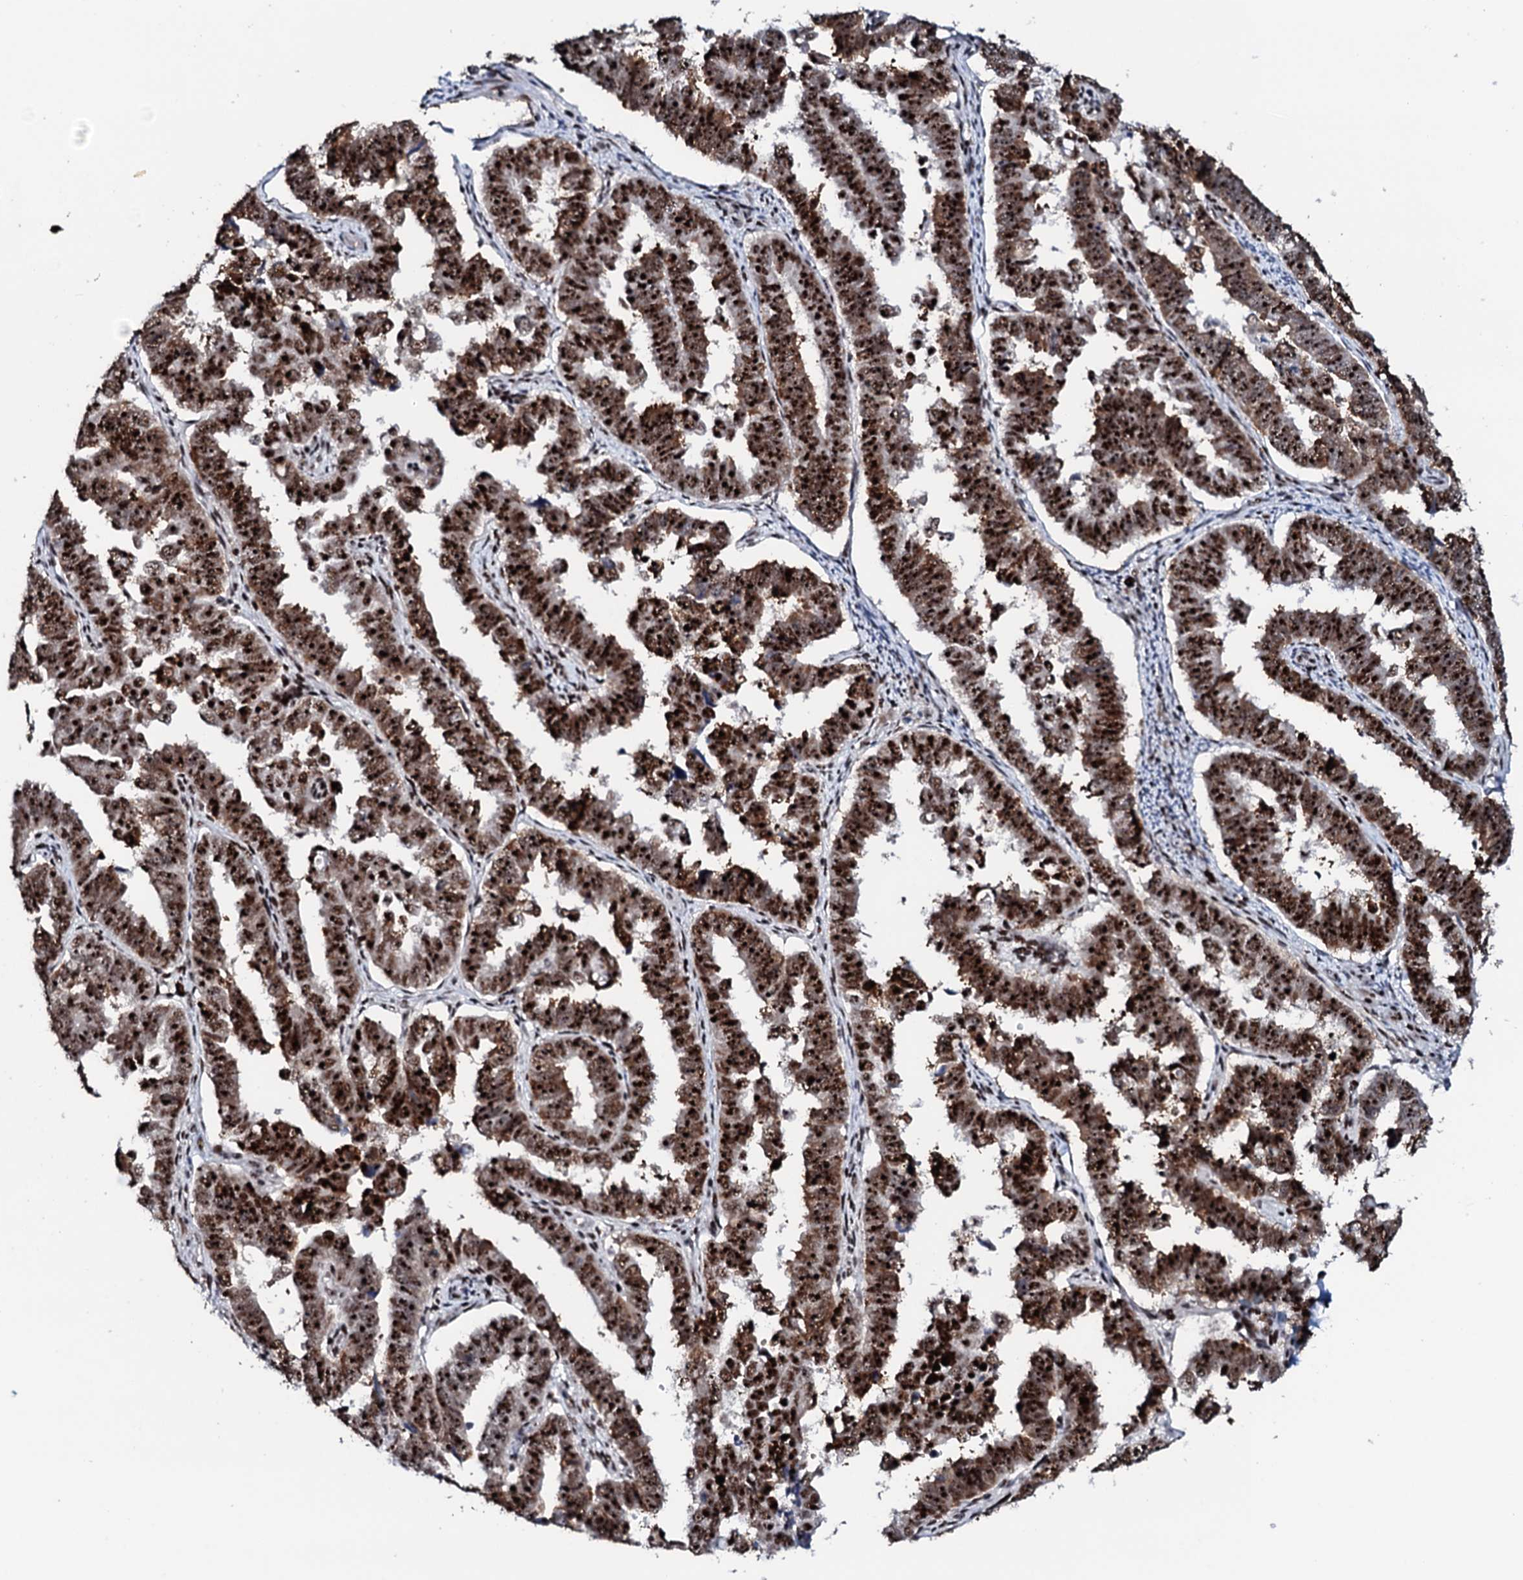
{"staining": {"intensity": "strong", "quantity": ">75%", "location": "nuclear"}, "tissue": "endometrial cancer", "cell_type": "Tumor cells", "image_type": "cancer", "snomed": [{"axis": "morphology", "description": "Adenocarcinoma, NOS"}, {"axis": "topography", "description": "Endometrium"}], "caption": "Immunohistochemical staining of endometrial cancer shows strong nuclear protein expression in about >75% of tumor cells.", "gene": "NEUROG3", "patient": {"sex": "female", "age": 75}}